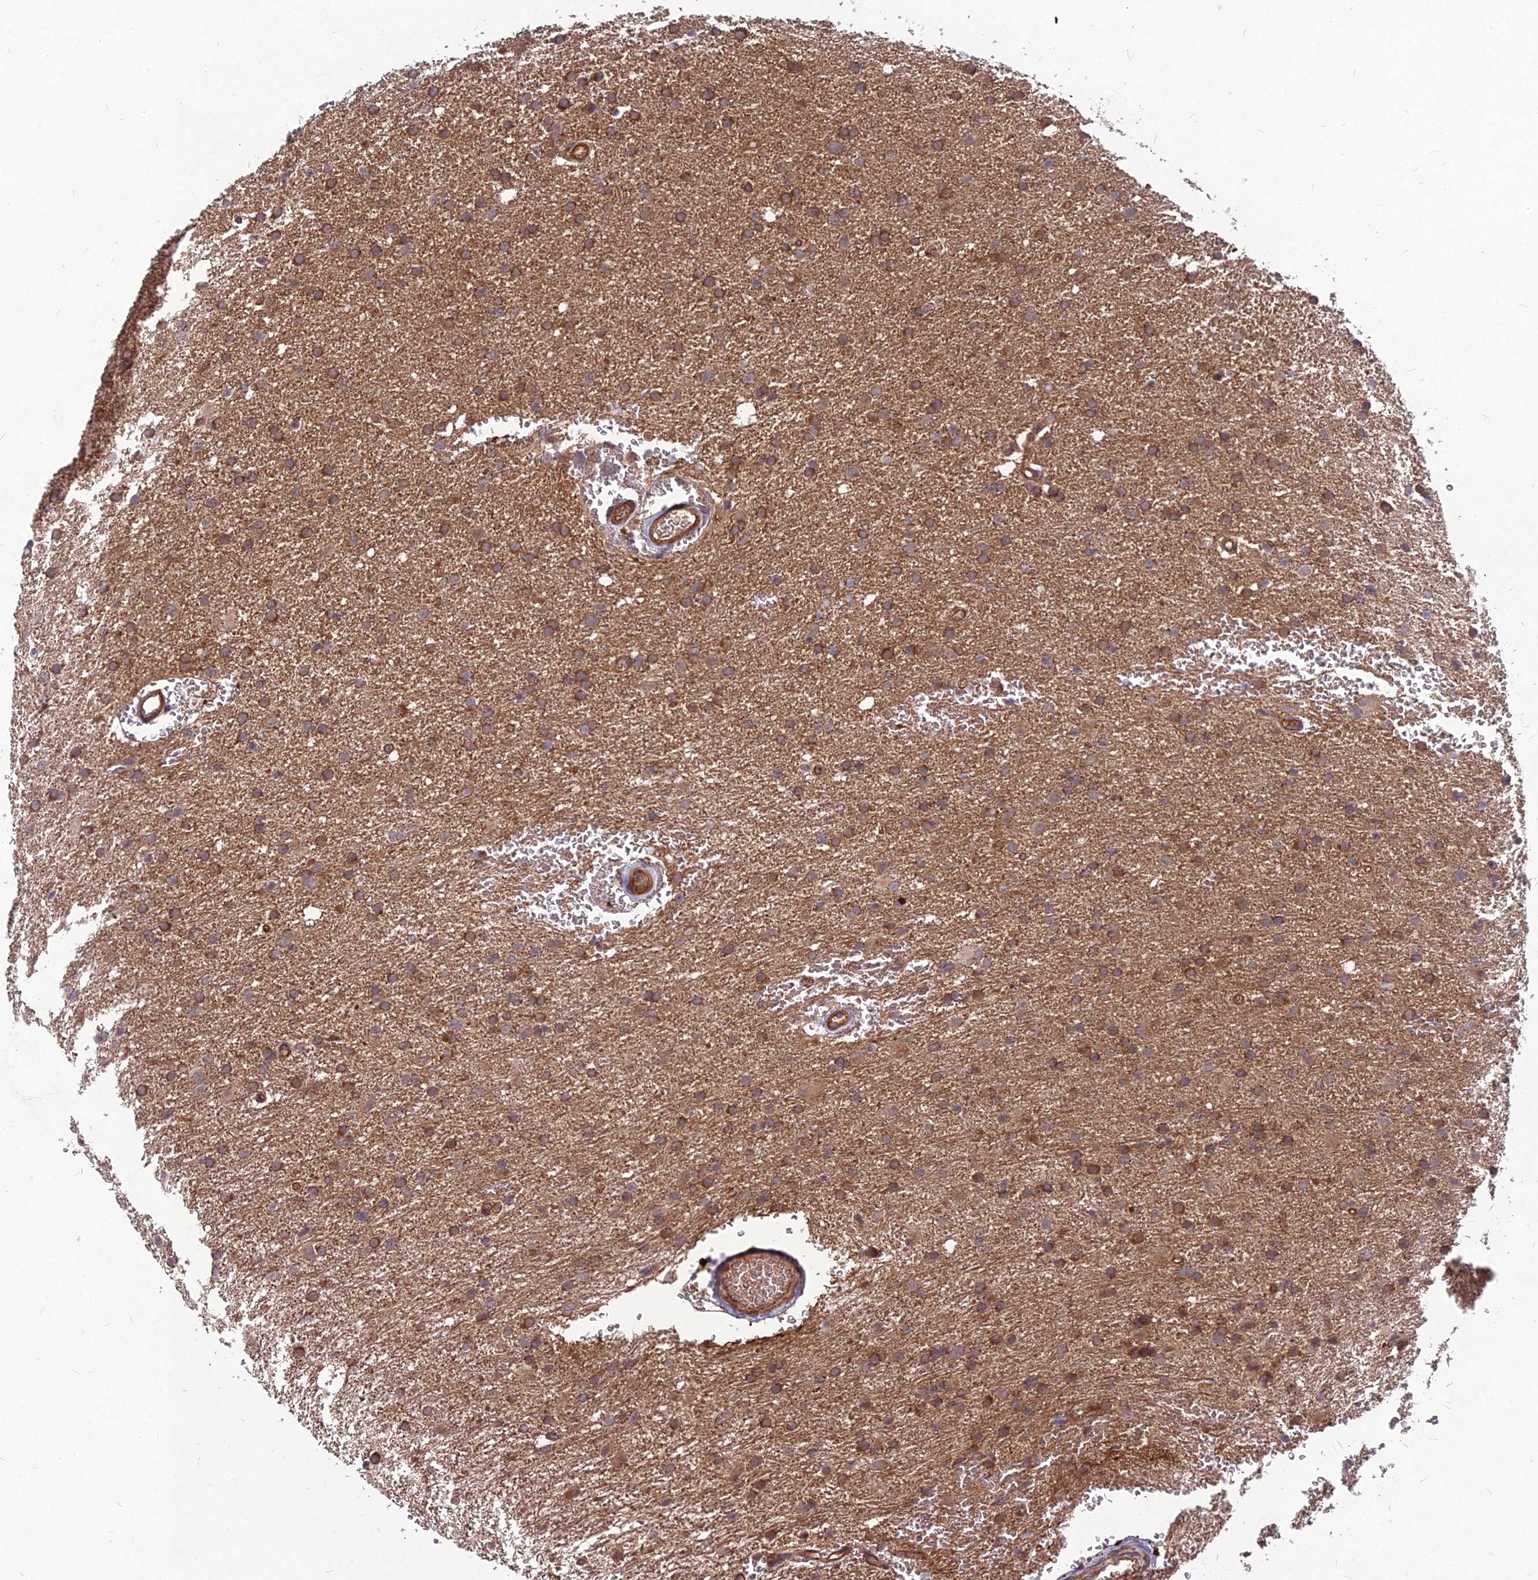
{"staining": {"intensity": "moderate", "quantity": ">75%", "location": "cytoplasmic/membranous"}, "tissue": "glioma", "cell_type": "Tumor cells", "image_type": "cancer", "snomed": [{"axis": "morphology", "description": "Glioma, malignant, High grade"}, {"axis": "topography", "description": "Cerebral cortex"}], "caption": "IHC histopathology image of malignant glioma (high-grade) stained for a protein (brown), which demonstrates medium levels of moderate cytoplasmic/membranous staining in about >75% of tumor cells.", "gene": "MFSD8", "patient": {"sex": "female", "age": 36}}